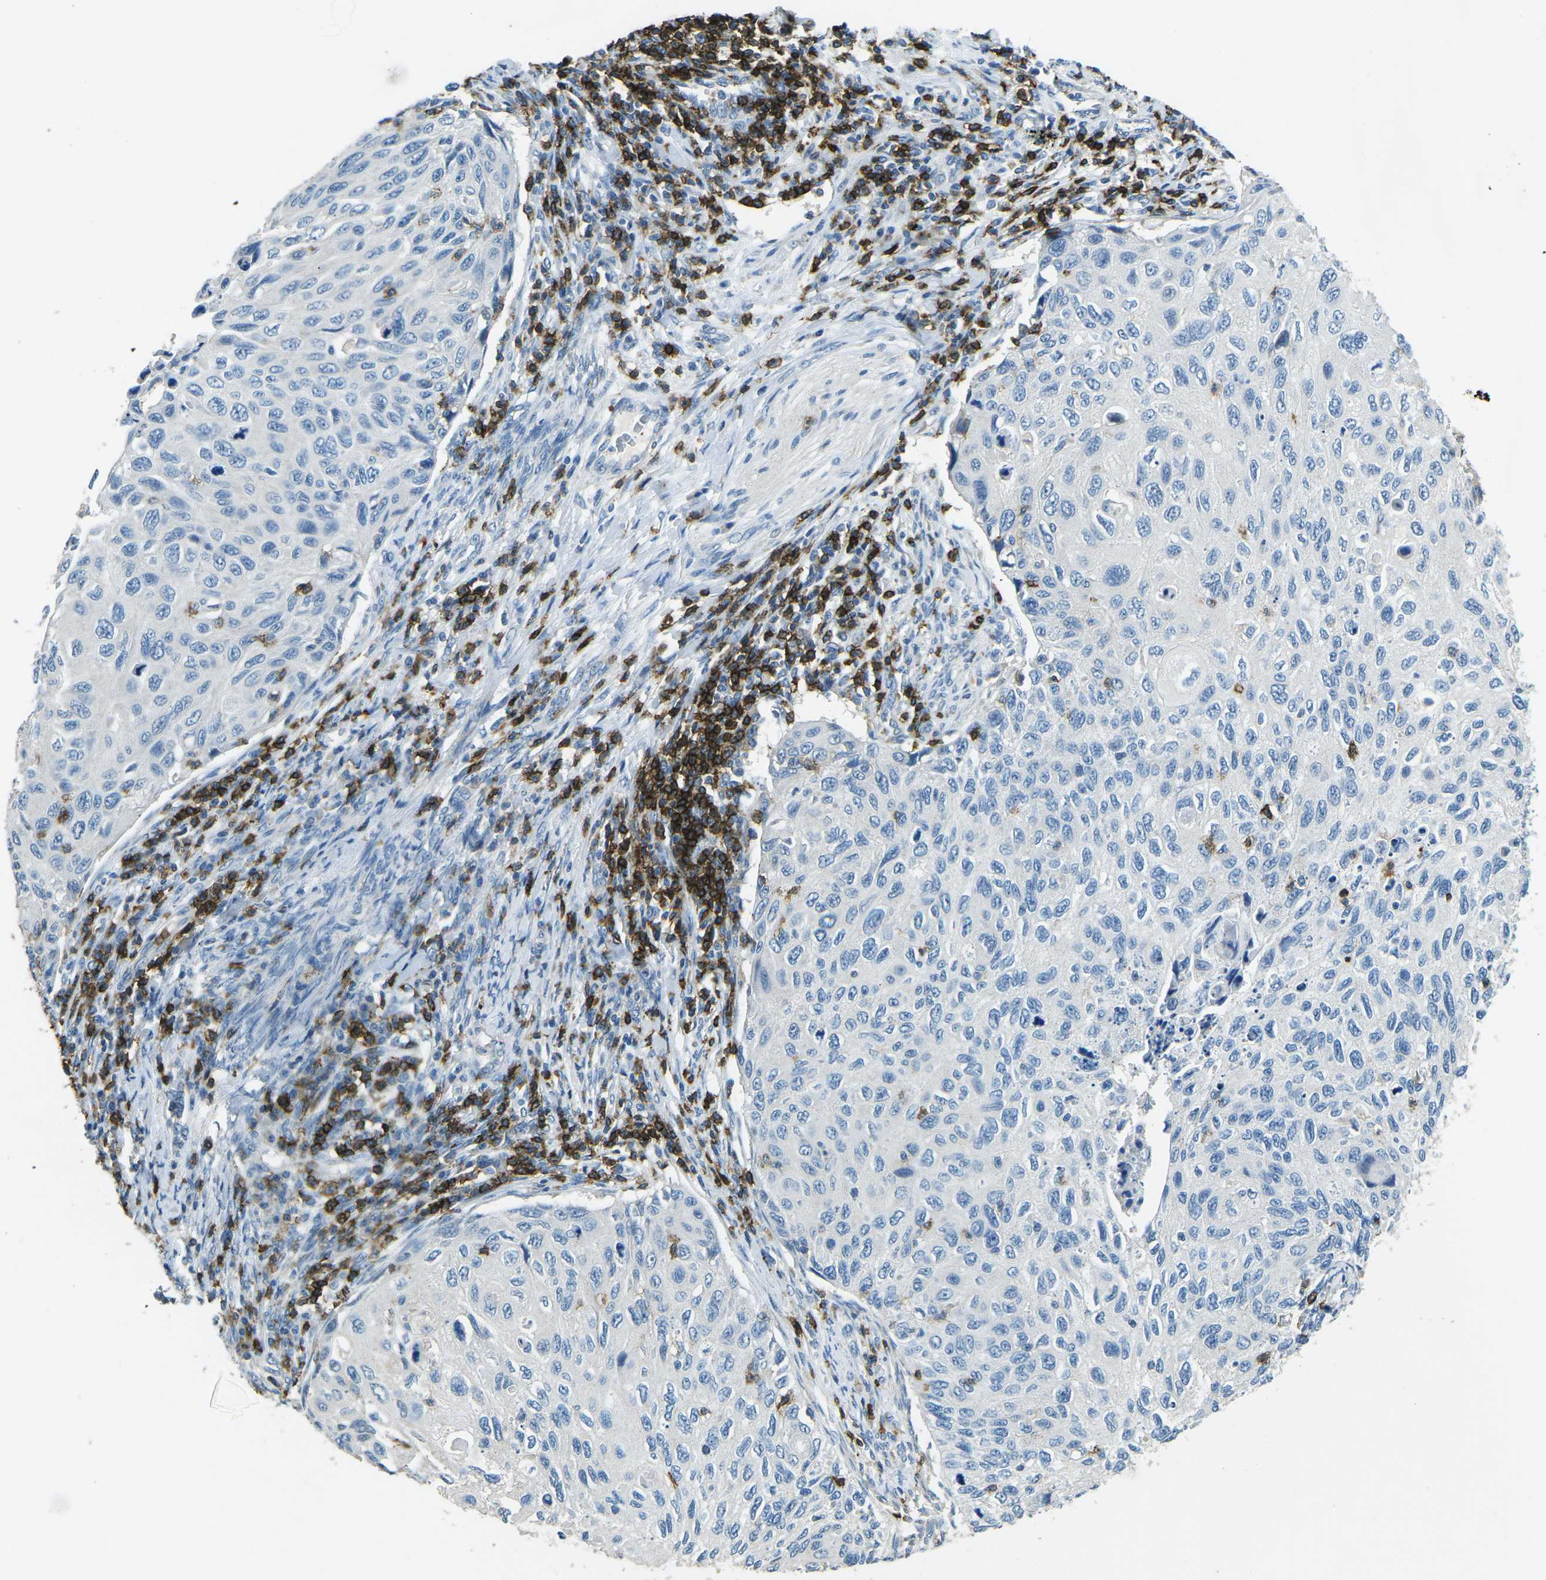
{"staining": {"intensity": "negative", "quantity": "none", "location": "none"}, "tissue": "cervical cancer", "cell_type": "Tumor cells", "image_type": "cancer", "snomed": [{"axis": "morphology", "description": "Squamous cell carcinoma, NOS"}, {"axis": "topography", "description": "Cervix"}], "caption": "Tumor cells are negative for protein expression in human cervical cancer.", "gene": "CD6", "patient": {"sex": "female", "age": 70}}